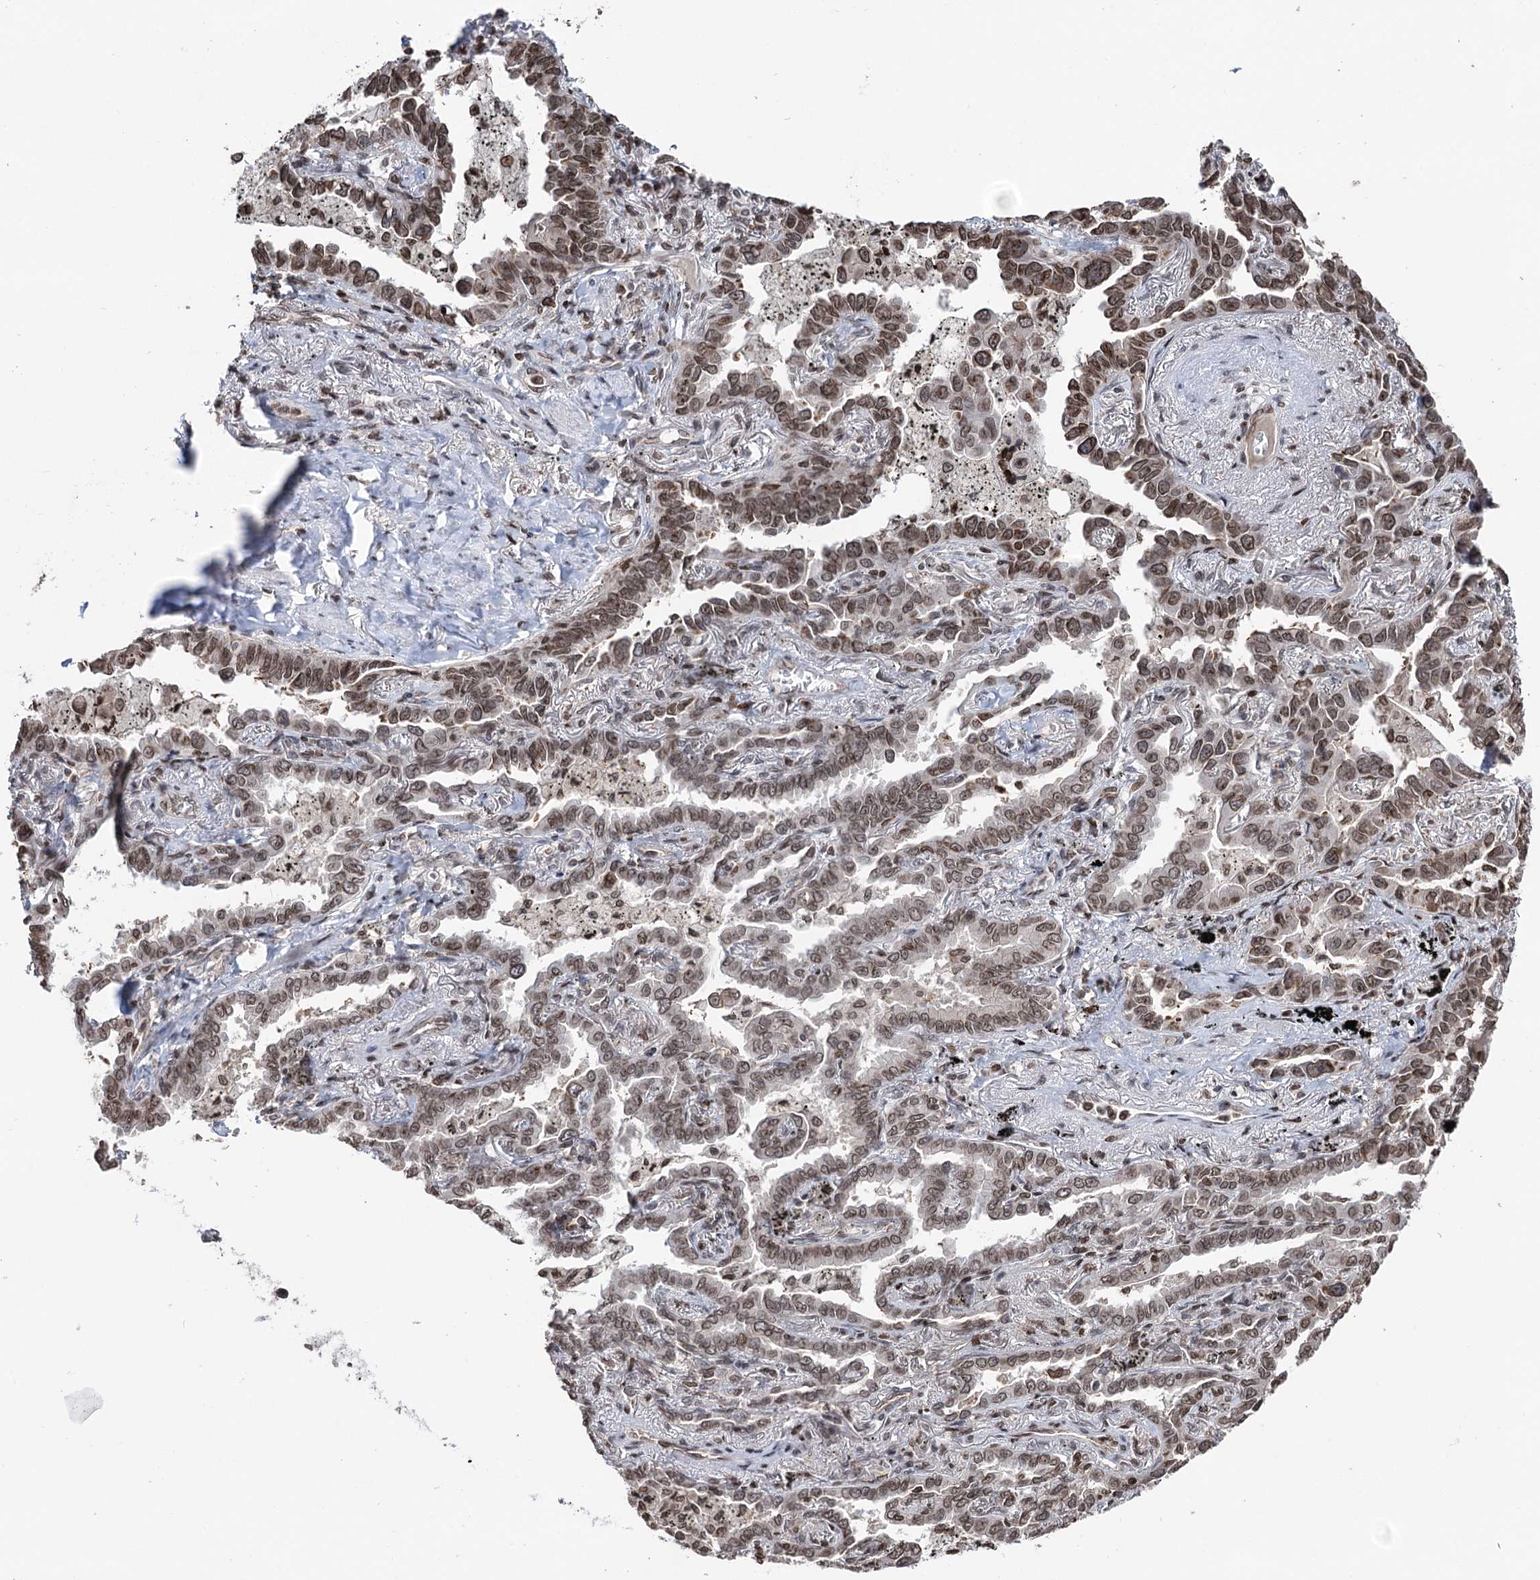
{"staining": {"intensity": "moderate", "quantity": ">75%", "location": "nuclear"}, "tissue": "lung cancer", "cell_type": "Tumor cells", "image_type": "cancer", "snomed": [{"axis": "morphology", "description": "Adenocarcinoma, NOS"}, {"axis": "topography", "description": "Lung"}], "caption": "Immunohistochemical staining of adenocarcinoma (lung) exhibits medium levels of moderate nuclear staining in about >75% of tumor cells.", "gene": "CCDC77", "patient": {"sex": "male", "age": 67}}